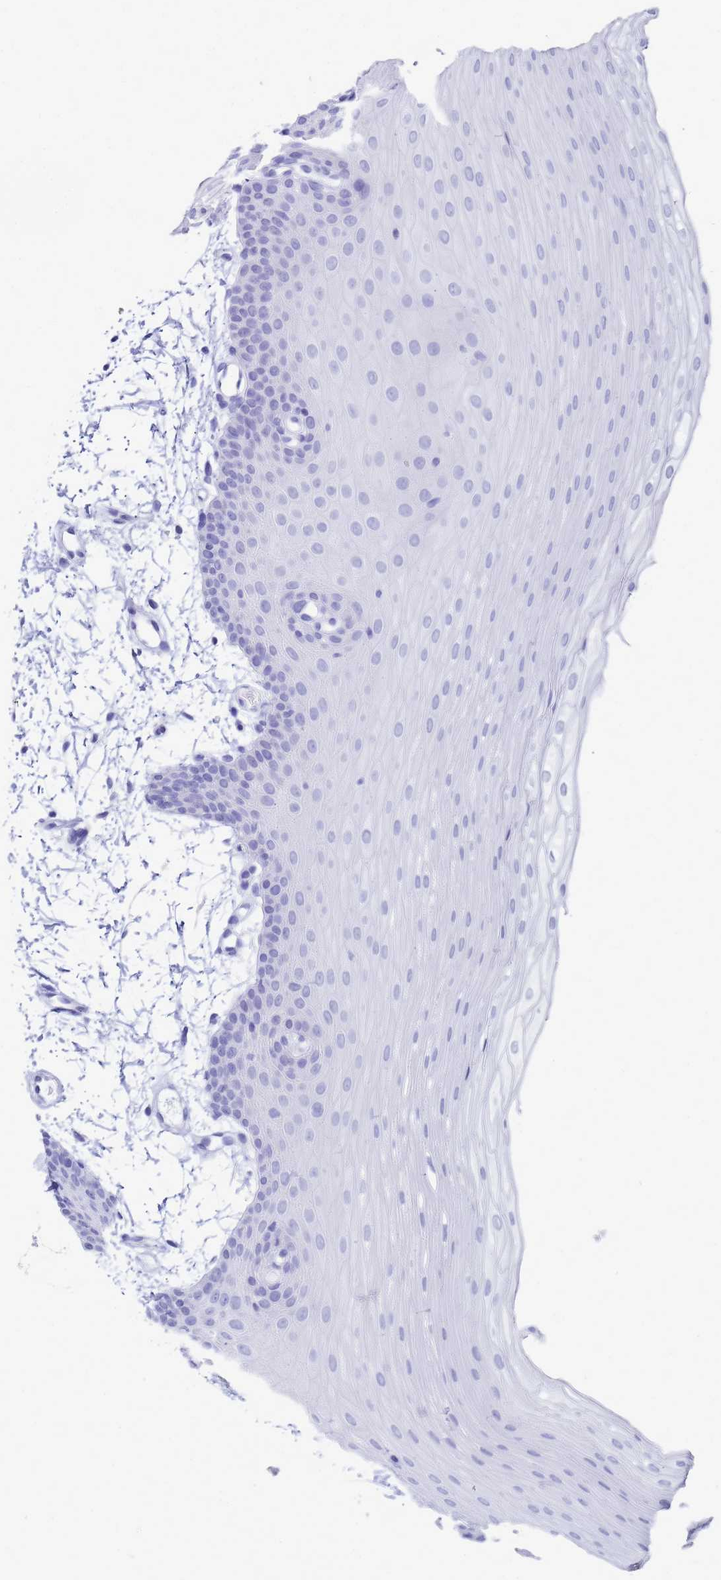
{"staining": {"intensity": "negative", "quantity": "none", "location": "none"}, "tissue": "oral mucosa", "cell_type": "Squamous epithelial cells", "image_type": "normal", "snomed": [{"axis": "morphology", "description": "Normal tissue, NOS"}, {"axis": "topography", "description": "Oral tissue"}], "caption": "This image is of unremarkable oral mucosa stained with IHC to label a protein in brown with the nuclei are counter-stained blue. There is no staining in squamous epithelial cells. Brightfield microscopy of IHC stained with DAB (3,3'-diaminobenzidine) (brown) and hematoxylin (blue), captured at high magnification.", "gene": "CKB", "patient": {"sex": "male", "age": 68}}